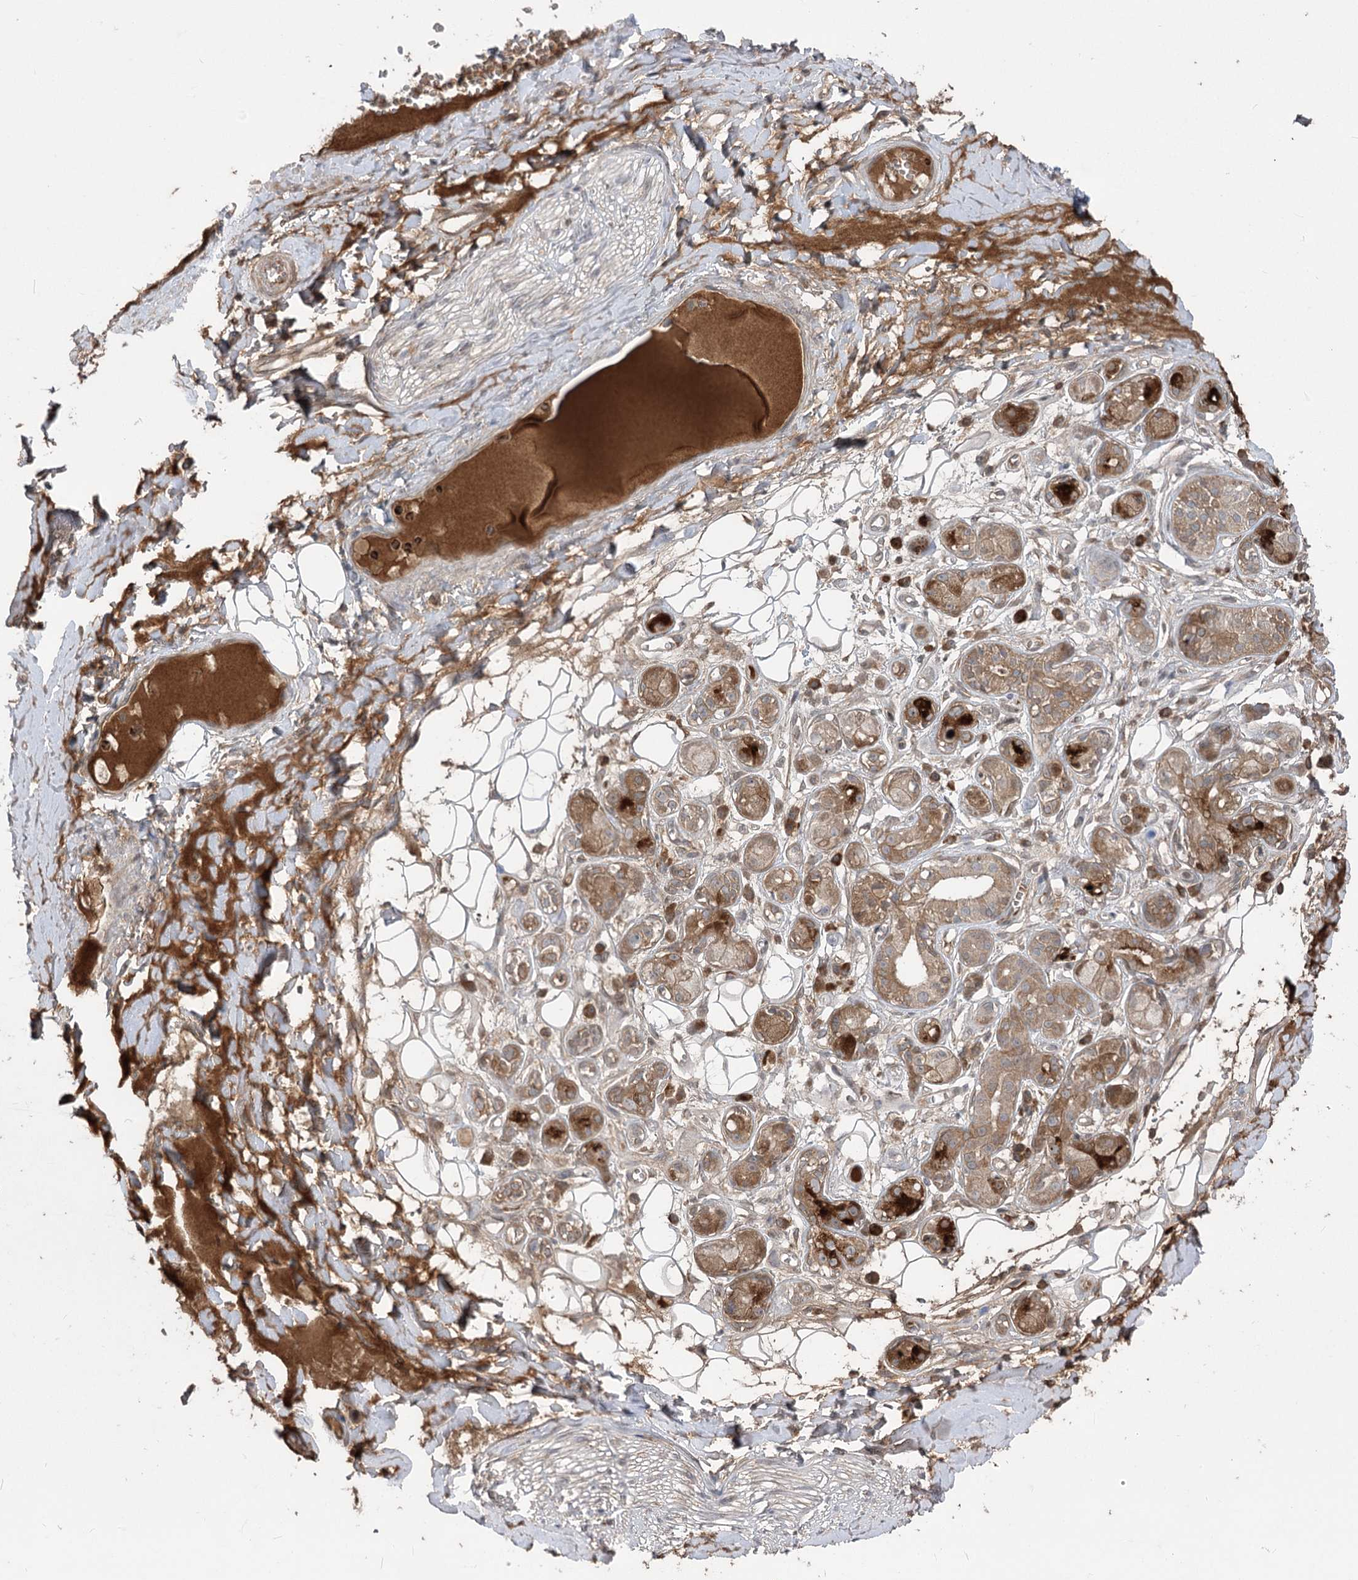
{"staining": {"intensity": "negative", "quantity": "none", "location": "none"}, "tissue": "adipose tissue", "cell_type": "Adipocytes", "image_type": "normal", "snomed": [{"axis": "morphology", "description": "Normal tissue, NOS"}, {"axis": "morphology", "description": "Inflammation, NOS"}, {"axis": "topography", "description": "Salivary gland"}, {"axis": "topography", "description": "Peripheral nerve tissue"}], "caption": "The micrograph displays no staining of adipocytes in benign adipose tissue.", "gene": "PLEKHA5", "patient": {"sex": "female", "age": 75}}